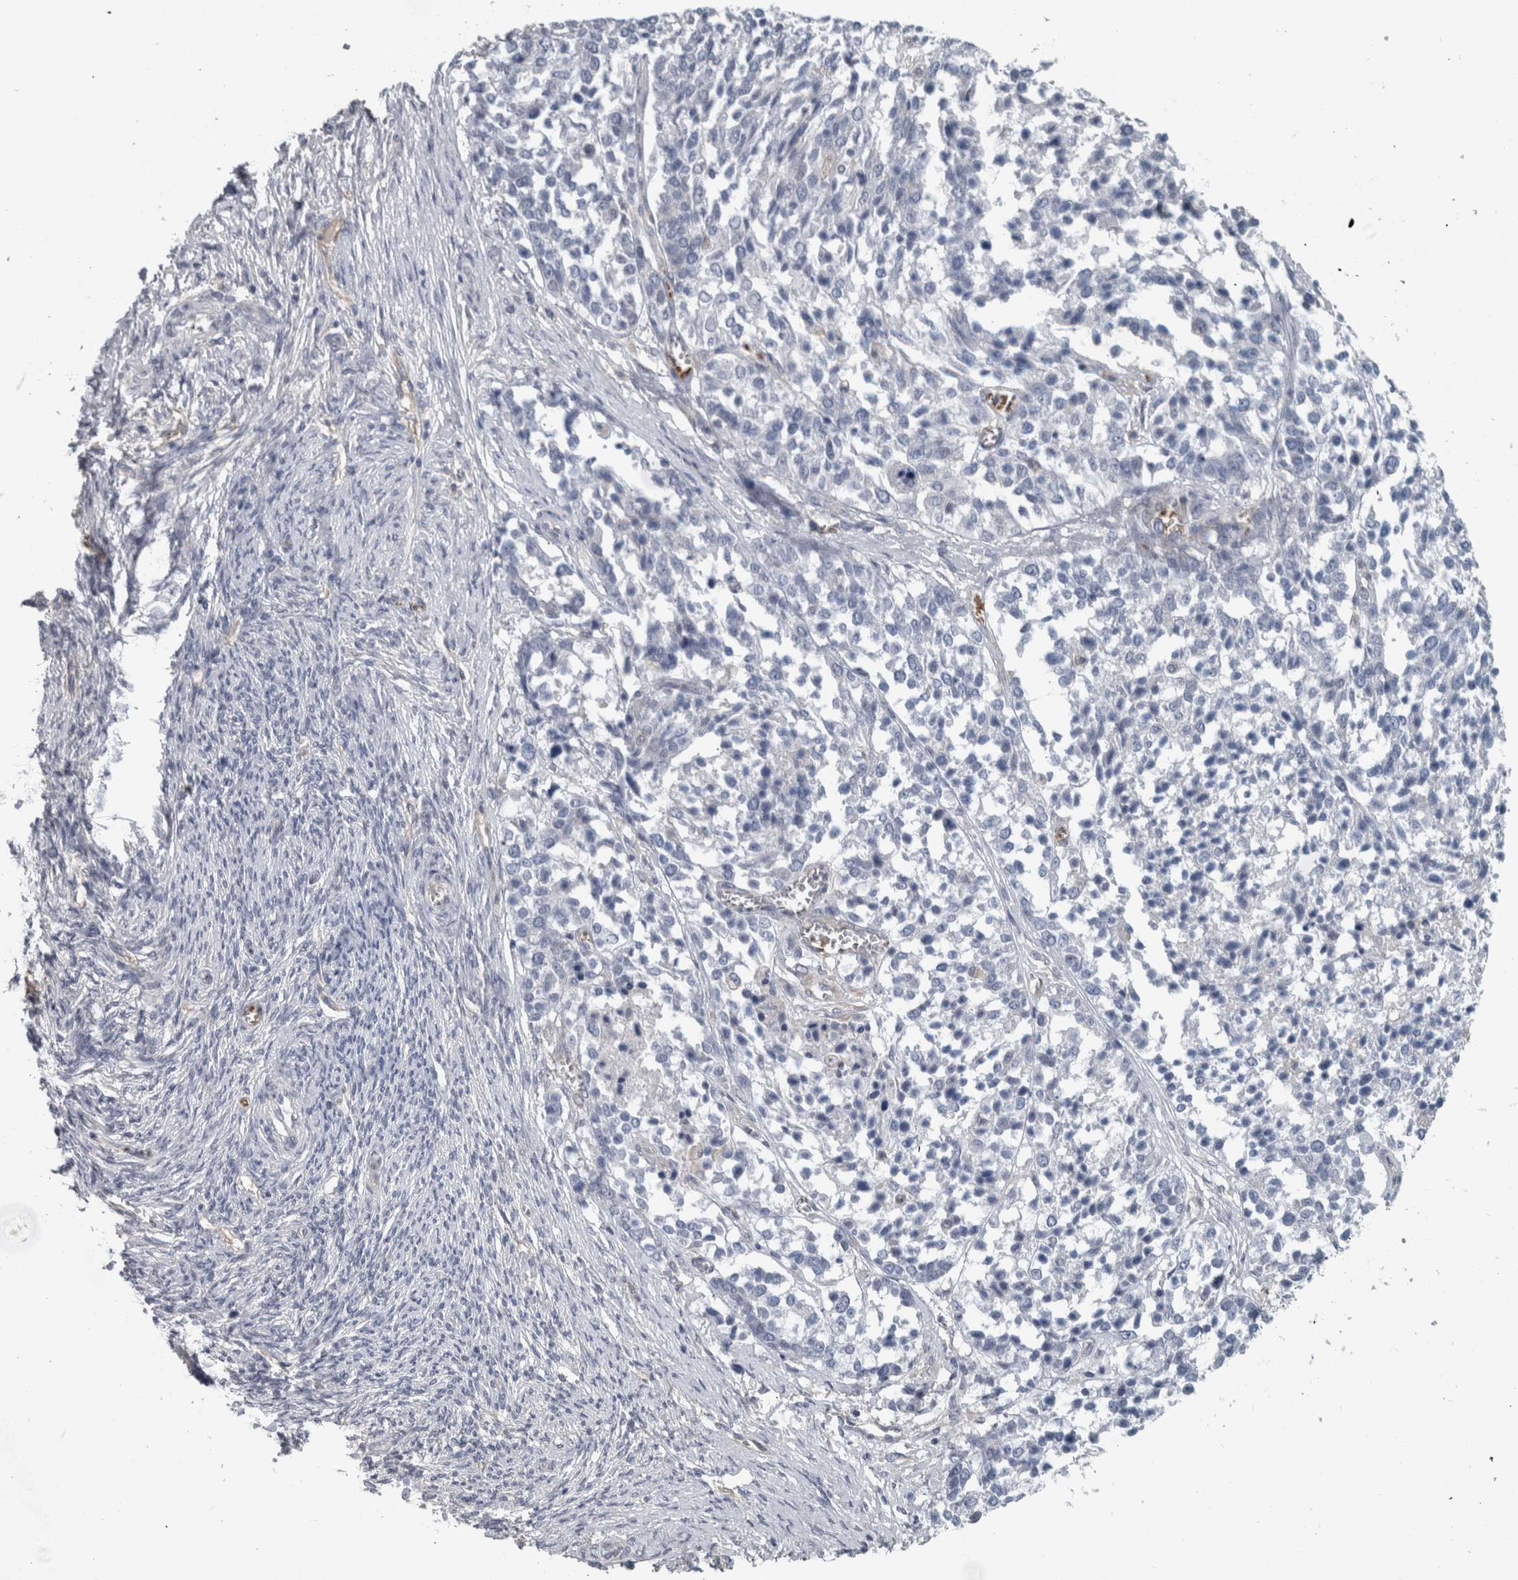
{"staining": {"intensity": "negative", "quantity": "none", "location": "none"}, "tissue": "ovarian cancer", "cell_type": "Tumor cells", "image_type": "cancer", "snomed": [{"axis": "morphology", "description": "Cystadenocarcinoma, serous, NOS"}, {"axis": "topography", "description": "Ovary"}], "caption": "An image of ovarian serous cystadenocarcinoma stained for a protein reveals no brown staining in tumor cells.", "gene": "SH3GL2", "patient": {"sex": "female", "age": 44}}